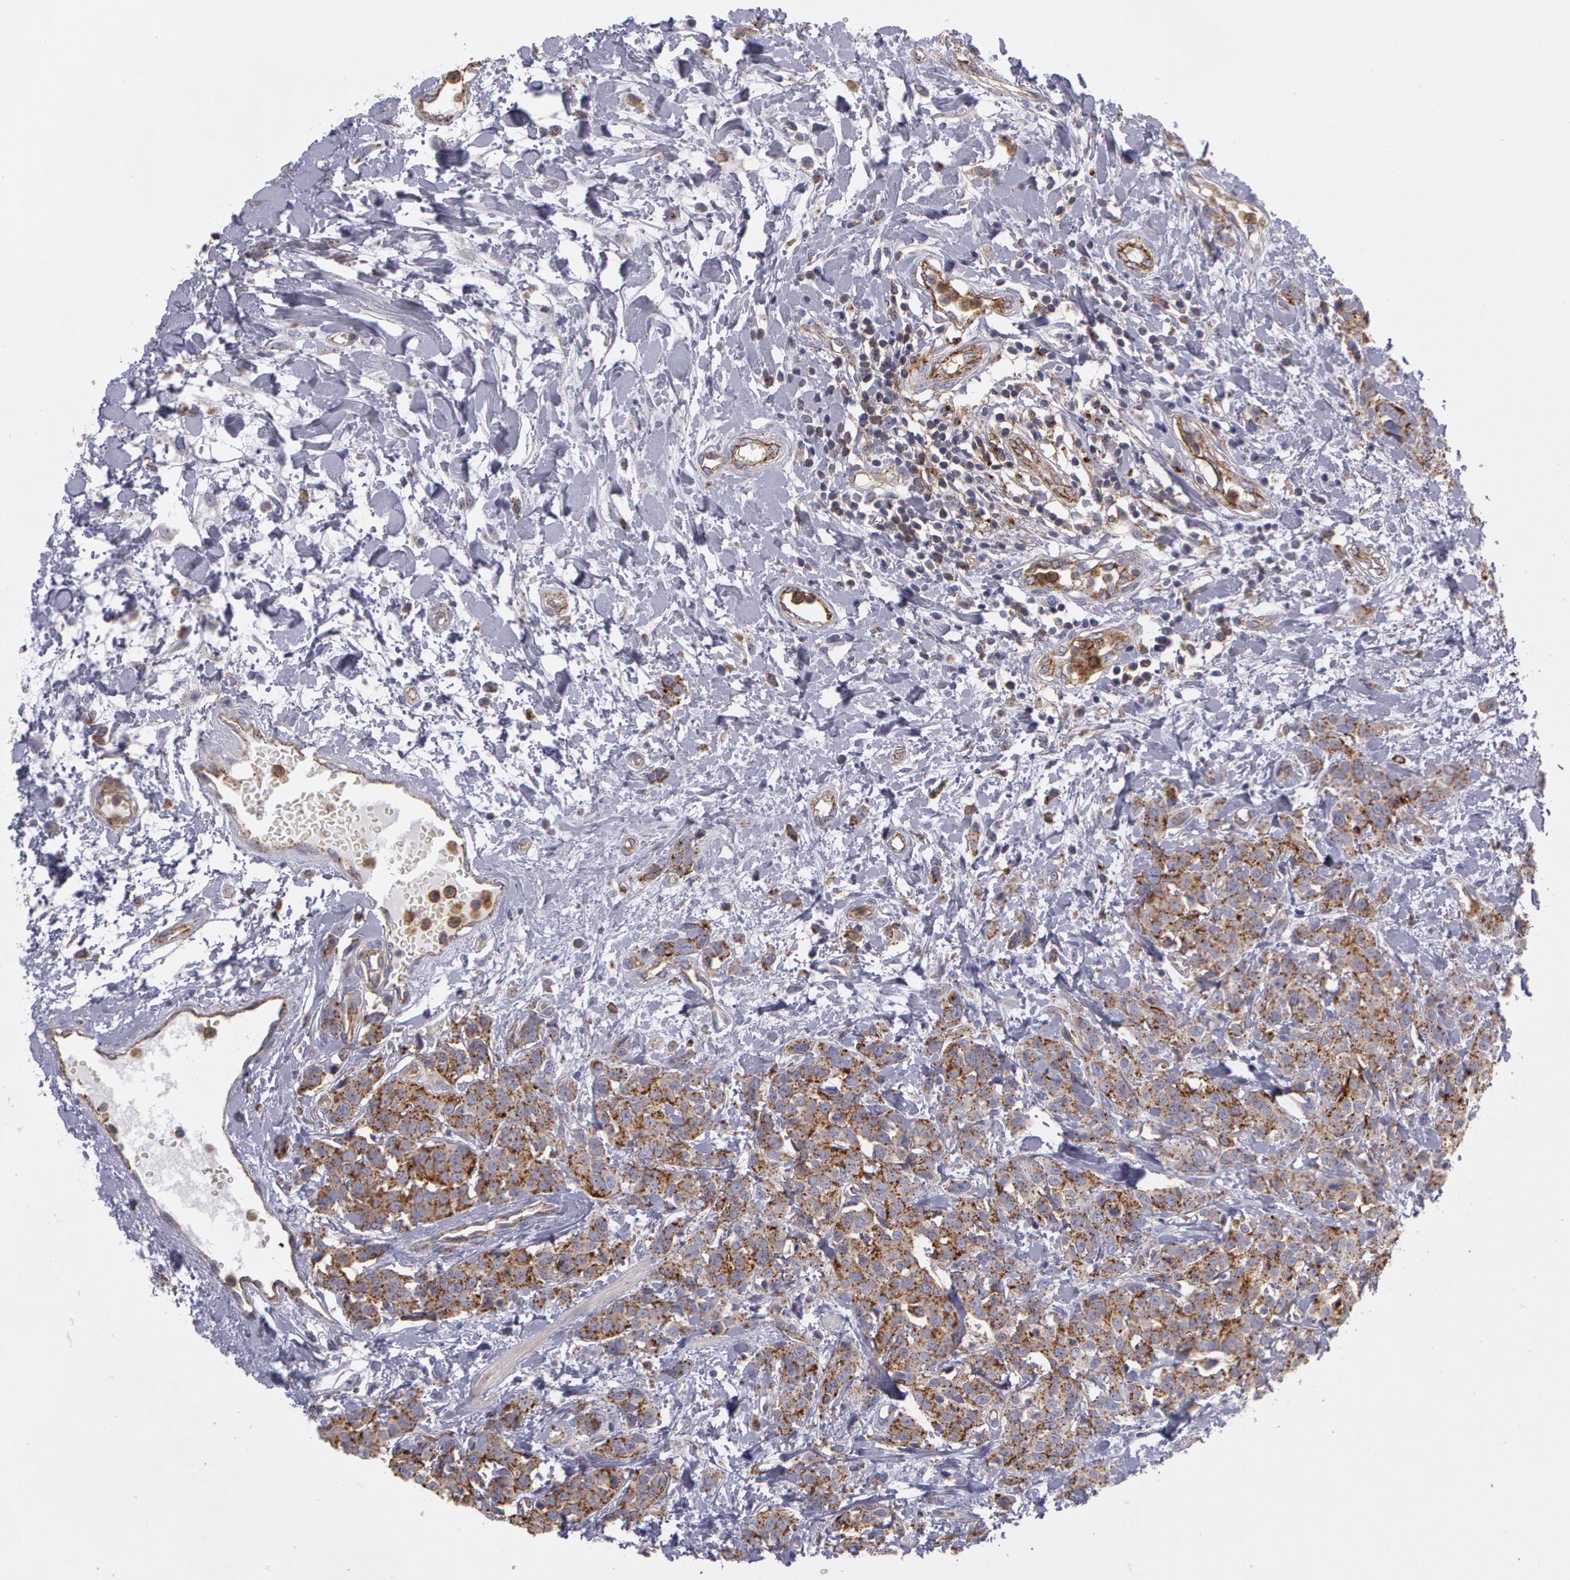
{"staining": {"intensity": "moderate", "quantity": ">75%", "location": "cytoplasmic/membranous"}, "tissue": "urothelial cancer", "cell_type": "Tumor cells", "image_type": "cancer", "snomed": [{"axis": "morphology", "description": "Urothelial carcinoma, High grade"}, {"axis": "topography", "description": "Urinary bladder"}], "caption": "Moderate cytoplasmic/membranous positivity is seen in about >75% of tumor cells in urothelial carcinoma (high-grade). The staining was performed using DAB (3,3'-diaminobenzidine), with brown indicating positive protein expression. Nuclei are stained blue with hematoxylin.", "gene": "FLOT2", "patient": {"sex": "male", "age": 56}}